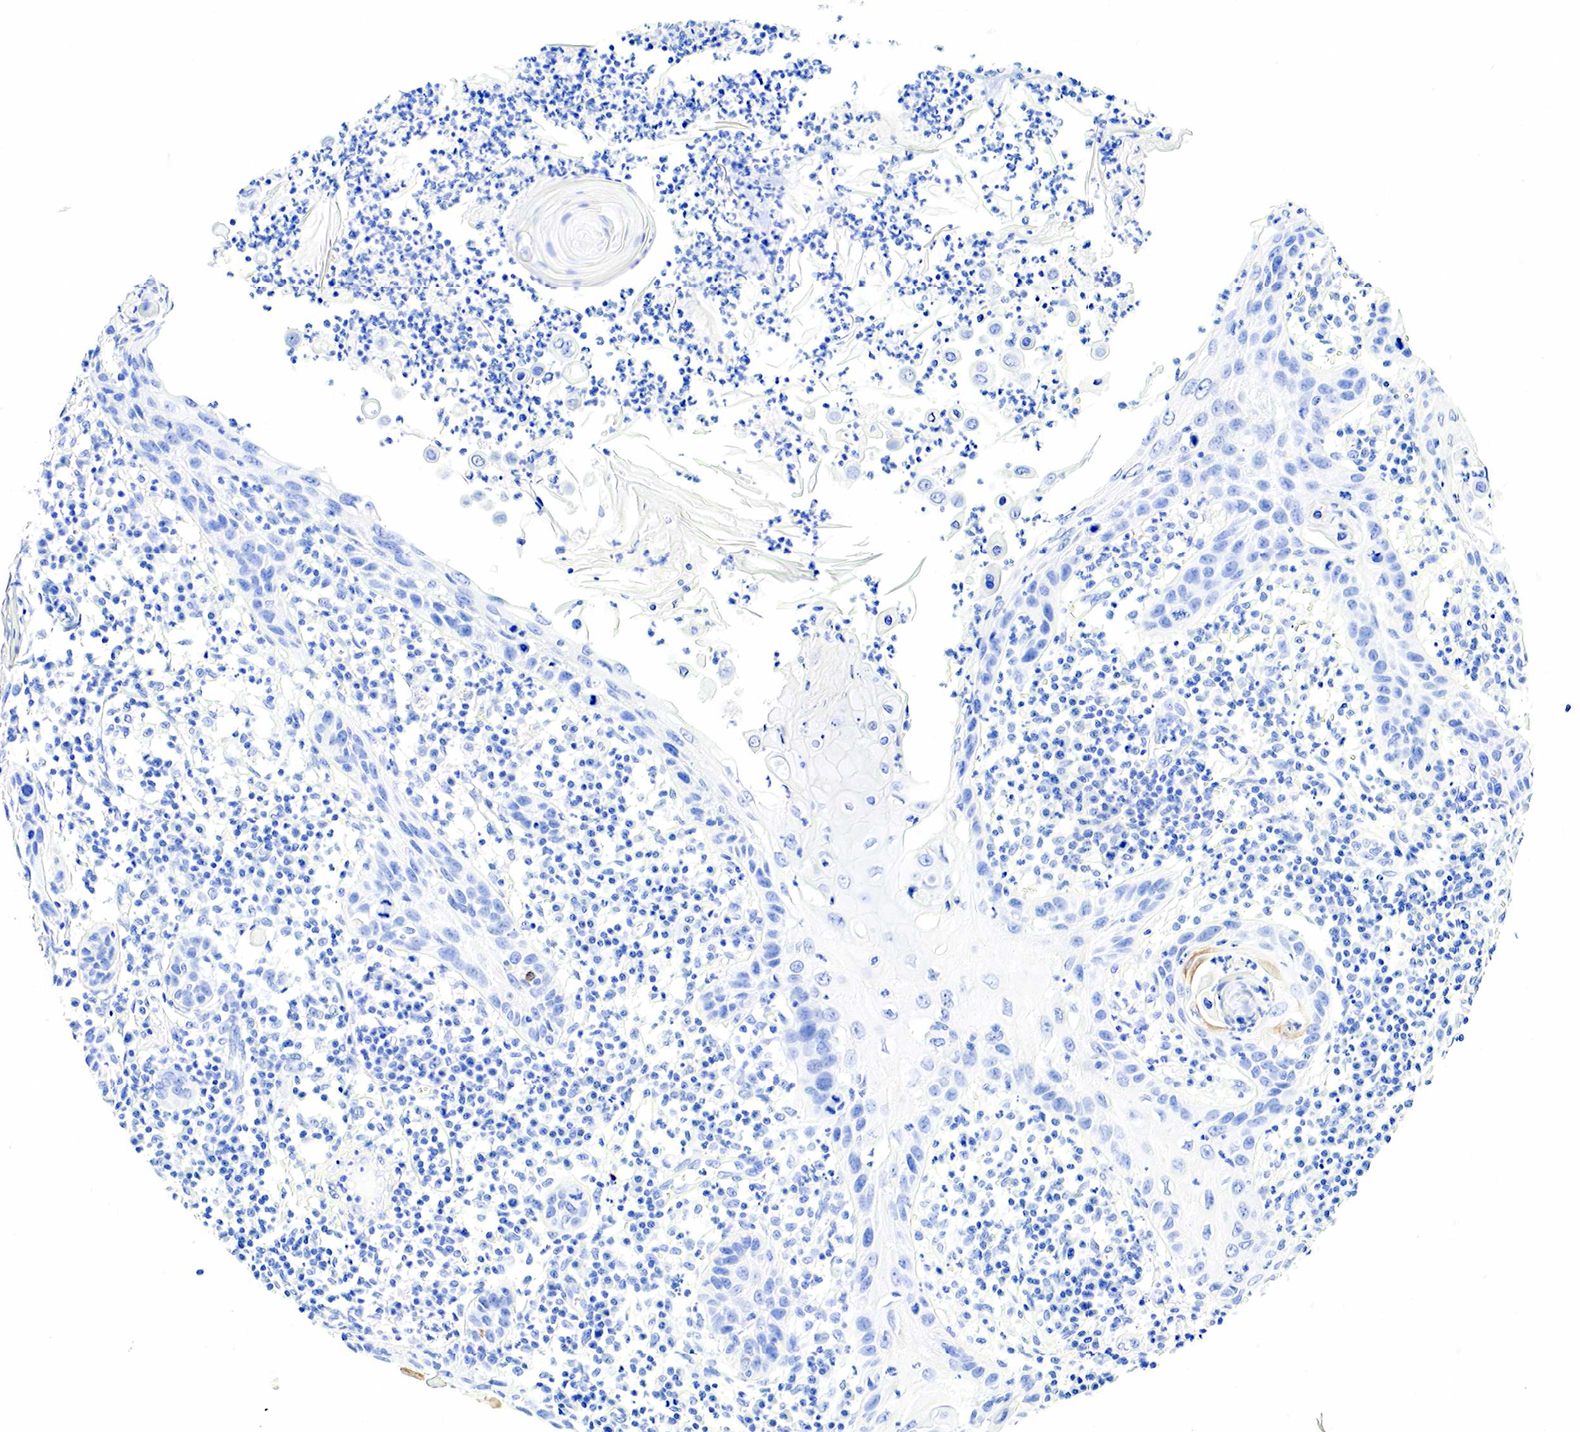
{"staining": {"intensity": "negative", "quantity": "none", "location": "none"}, "tissue": "skin cancer", "cell_type": "Tumor cells", "image_type": "cancer", "snomed": [{"axis": "morphology", "description": "Squamous cell carcinoma, NOS"}, {"axis": "topography", "description": "Skin"}], "caption": "A high-resolution photomicrograph shows immunohistochemistry (IHC) staining of skin cancer, which reveals no significant staining in tumor cells. (DAB (3,3'-diaminobenzidine) IHC, high magnification).", "gene": "KRT7", "patient": {"sex": "female", "age": 74}}